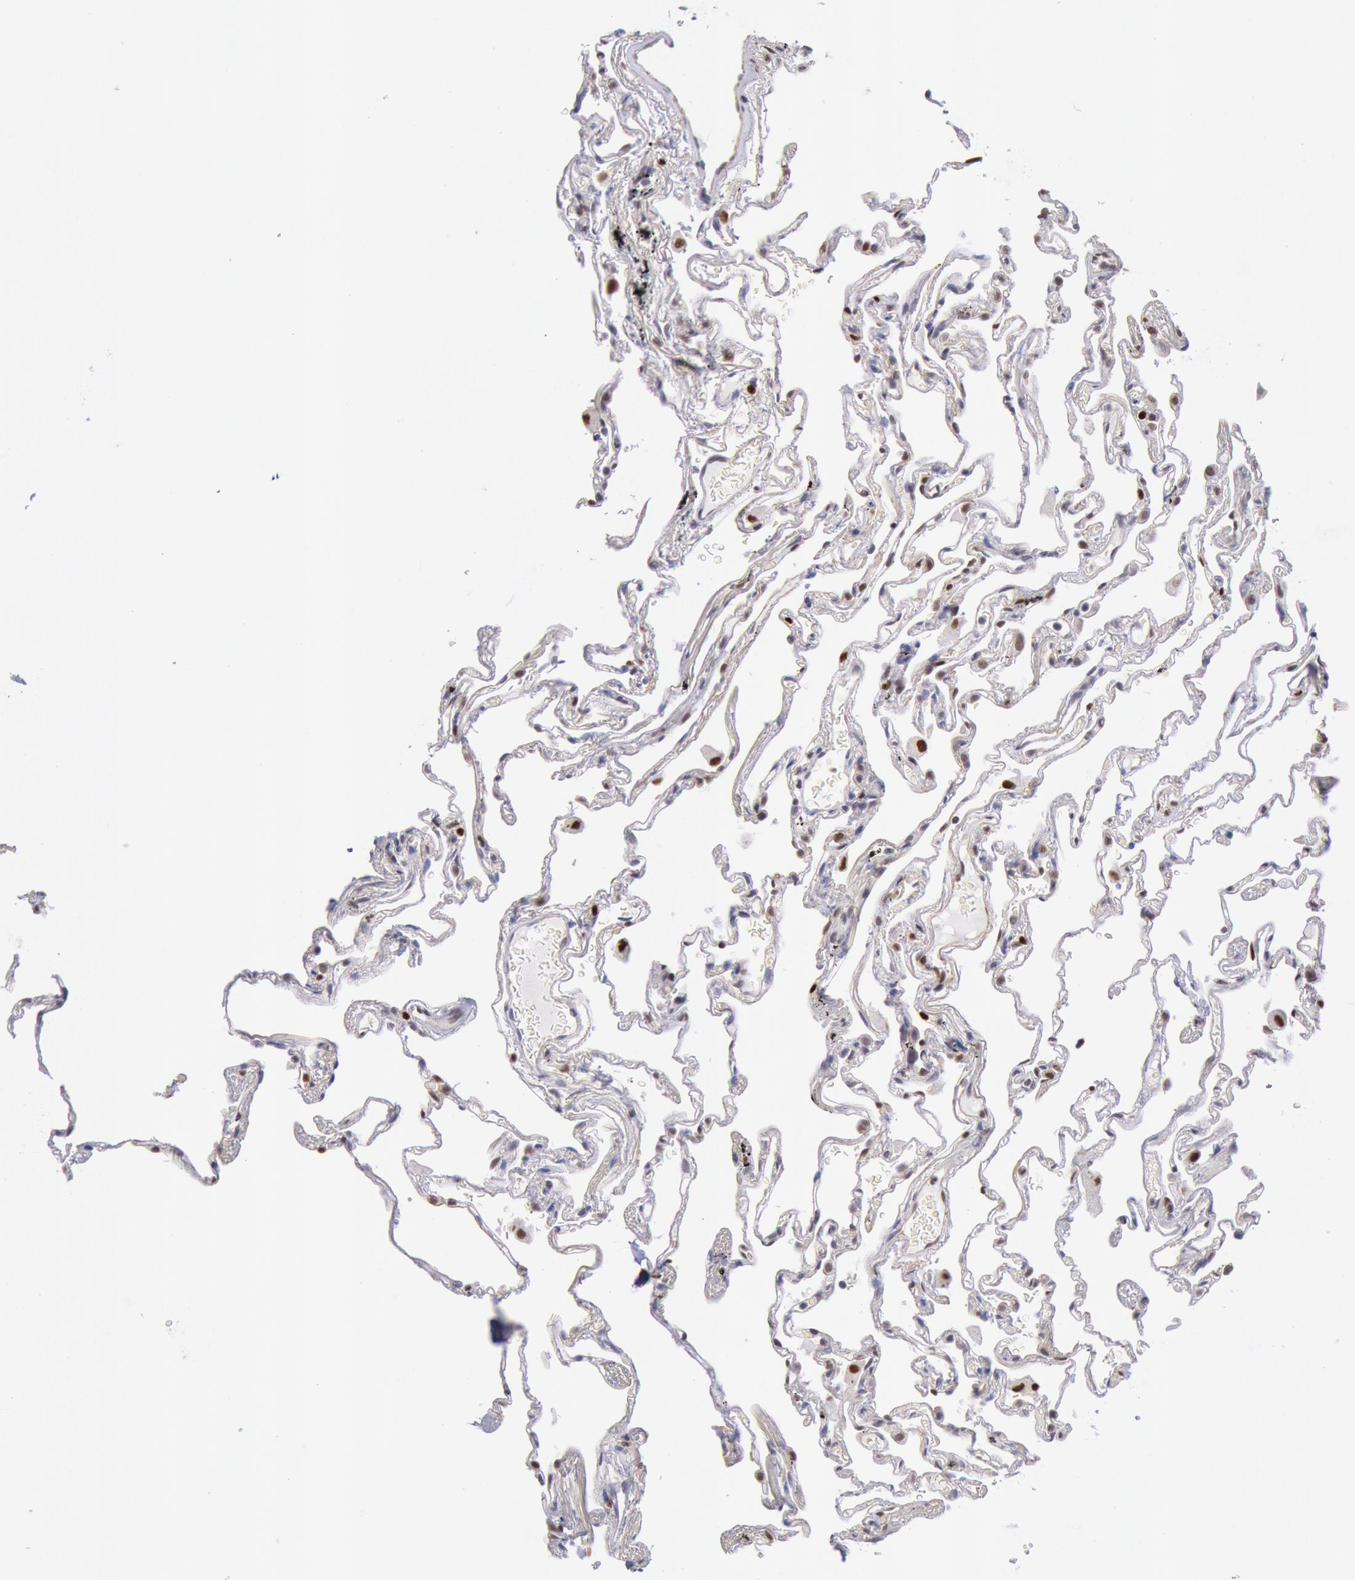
{"staining": {"intensity": "weak", "quantity": "25%-75%", "location": "nuclear"}, "tissue": "lung", "cell_type": "Alveolar cells", "image_type": "normal", "snomed": [{"axis": "morphology", "description": "Normal tissue, NOS"}, {"axis": "morphology", "description": "Inflammation, NOS"}, {"axis": "topography", "description": "Lung"}], "caption": "The immunohistochemical stain highlights weak nuclear staining in alveolar cells of normal lung. Nuclei are stained in blue.", "gene": "RPS6KA5", "patient": {"sex": "male", "age": 69}}